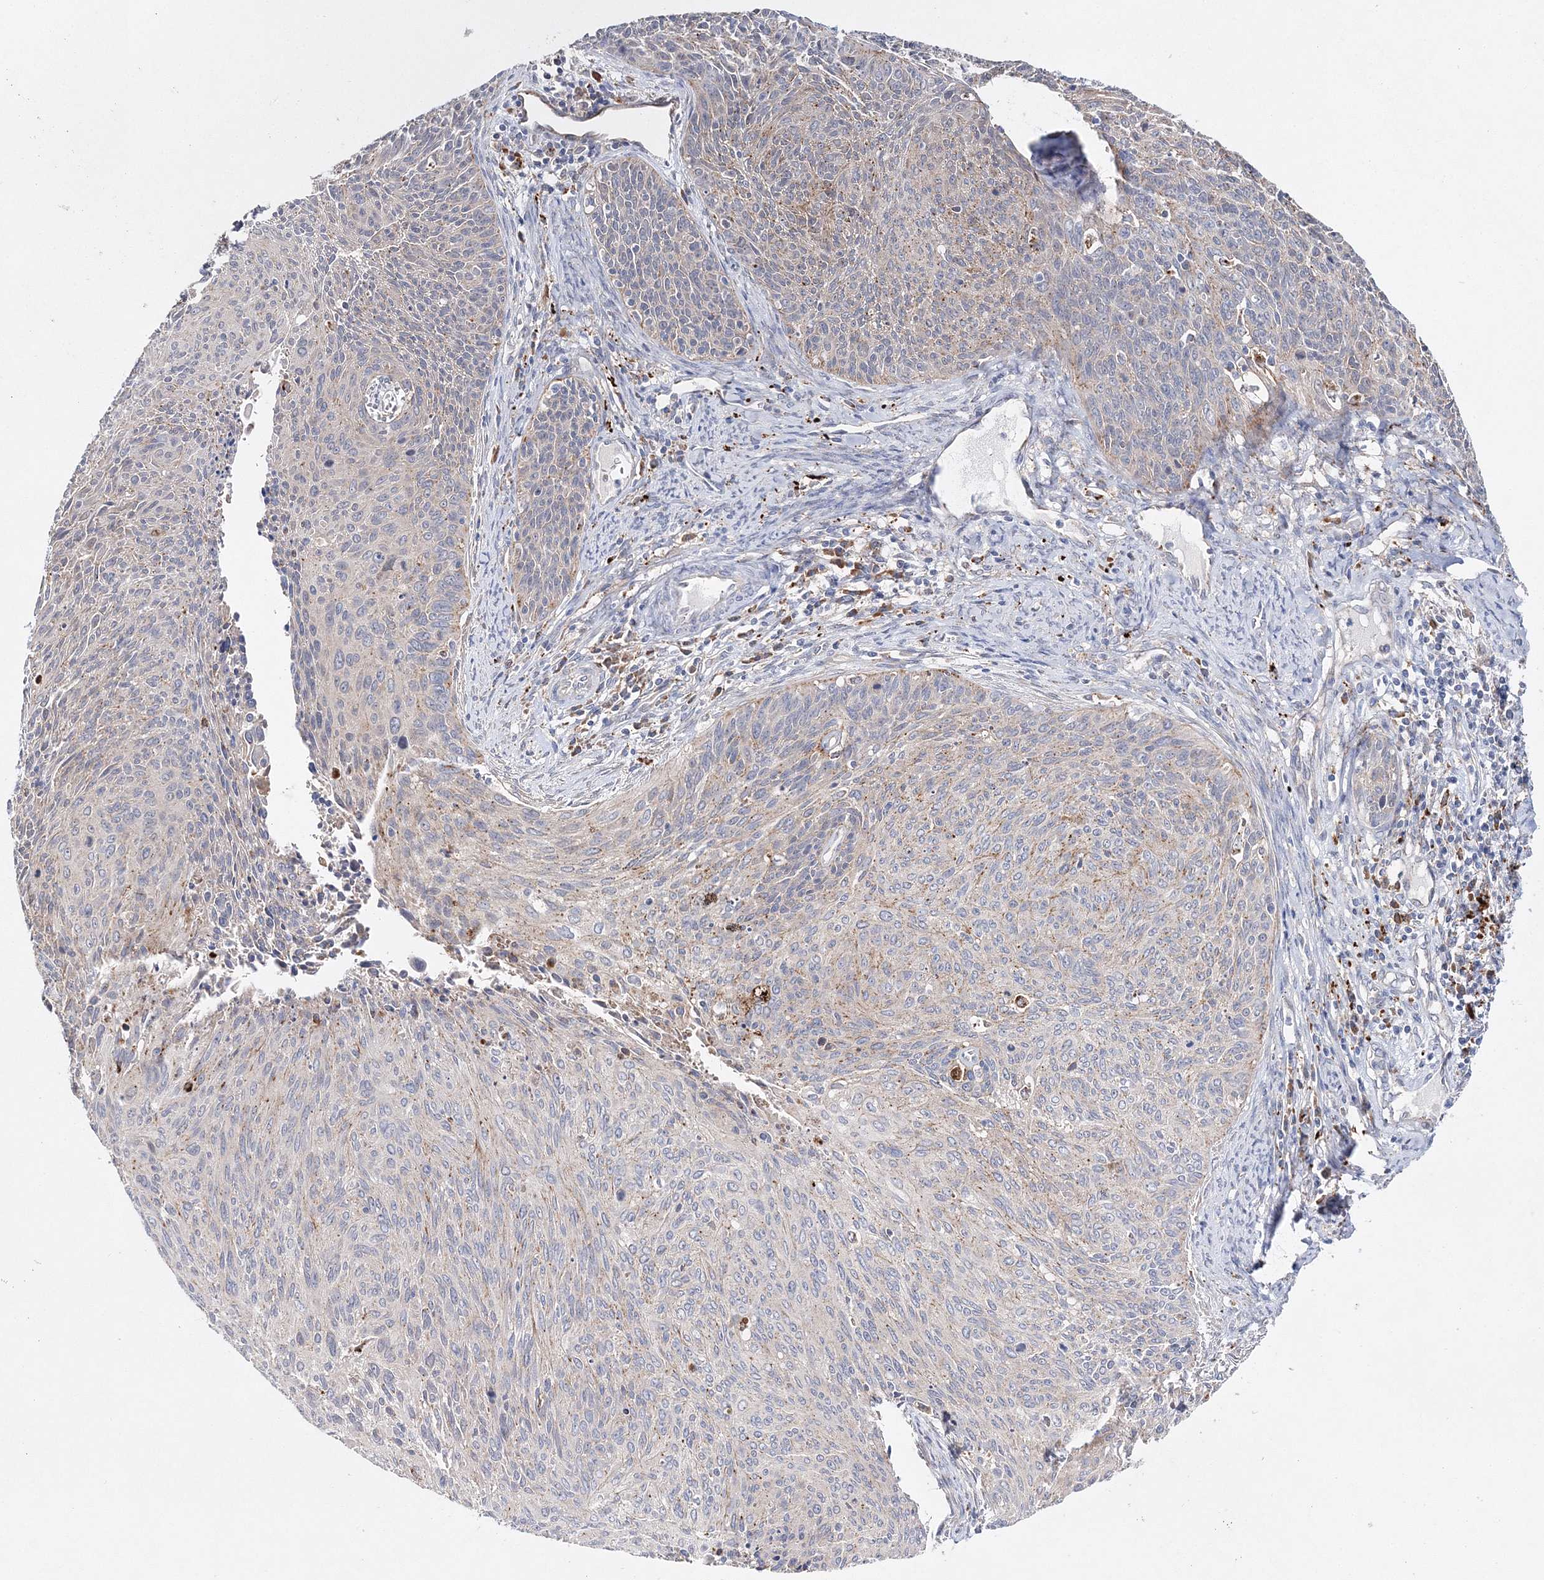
{"staining": {"intensity": "weak", "quantity": "25%-75%", "location": "cytoplasmic/membranous"}, "tissue": "cervical cancer", "cell_type": "Tumor cells", "image_type": "cancer", "snomed": [{"axis": "morphology", "description": "Squamous cell carcinoma, NOS"}, {"axis": "topography", "description": "Cervix"}], "caption": "Squamous cell carcinoma (cervical) stained with a brown dye exhibits weak cytoplasmic/membranous positive expression in about 25%-75% of tumor cells.", "gene": "C3orf38", "patient": {"sex": "female", "age": 55}}